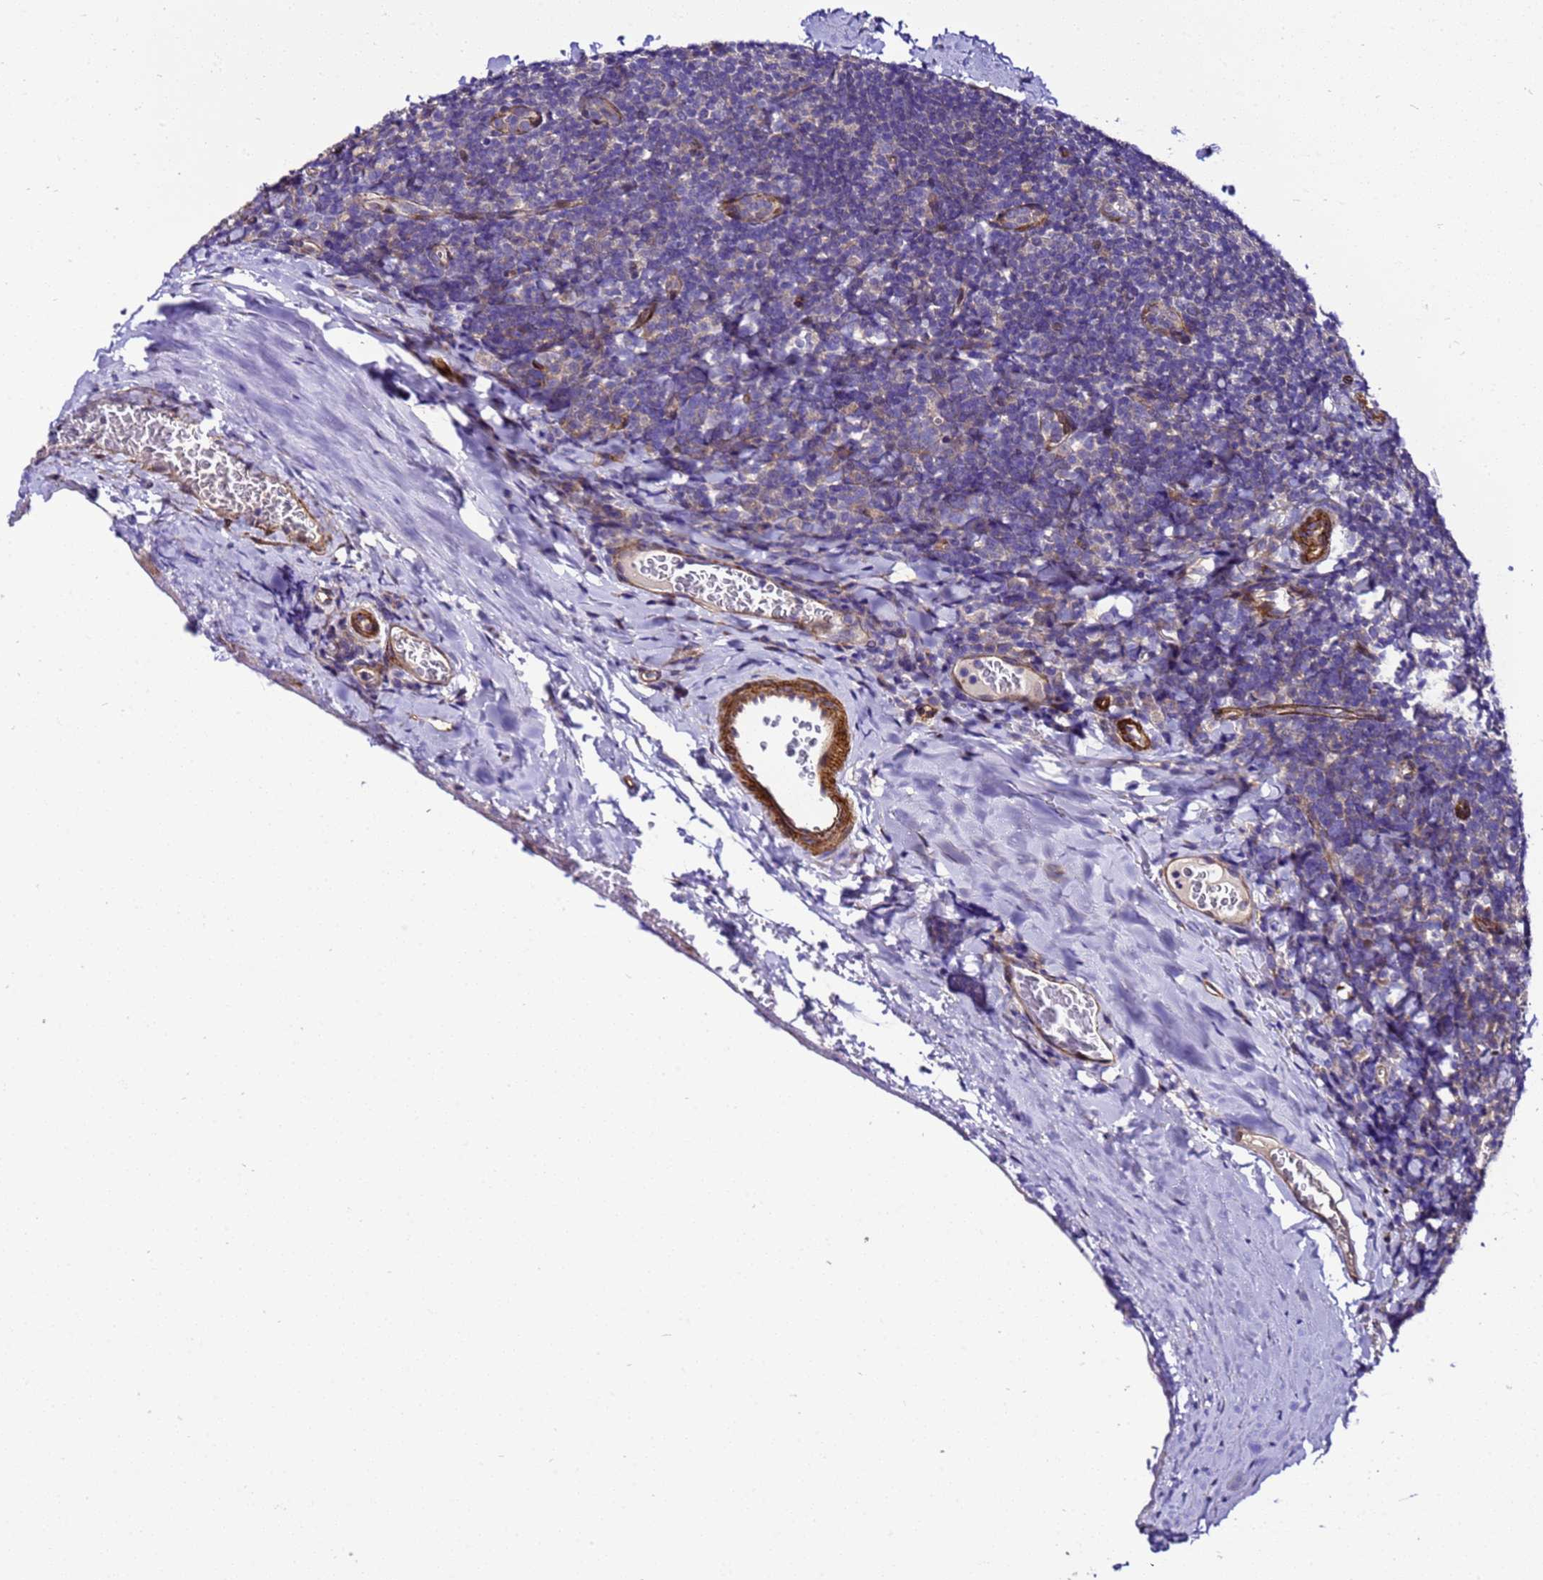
{"staining": {"intensity": "negative", "quantity": "none", "location": "none"}, "tissue": "tonsil", "cell_type": "Germinal center cells", "image_type": "normal", "snomed": [{"axis": "morphology", "description": "Normal tissue, NOS"}, {"axis": "topography", "description": "Tonsil"}], "caption": "Micrograph shows no significant protein expression in germinal center cells of unremarkable tonsil.", "gene": "ZNF417", "patient": {"sex": "male", "age": 17}}